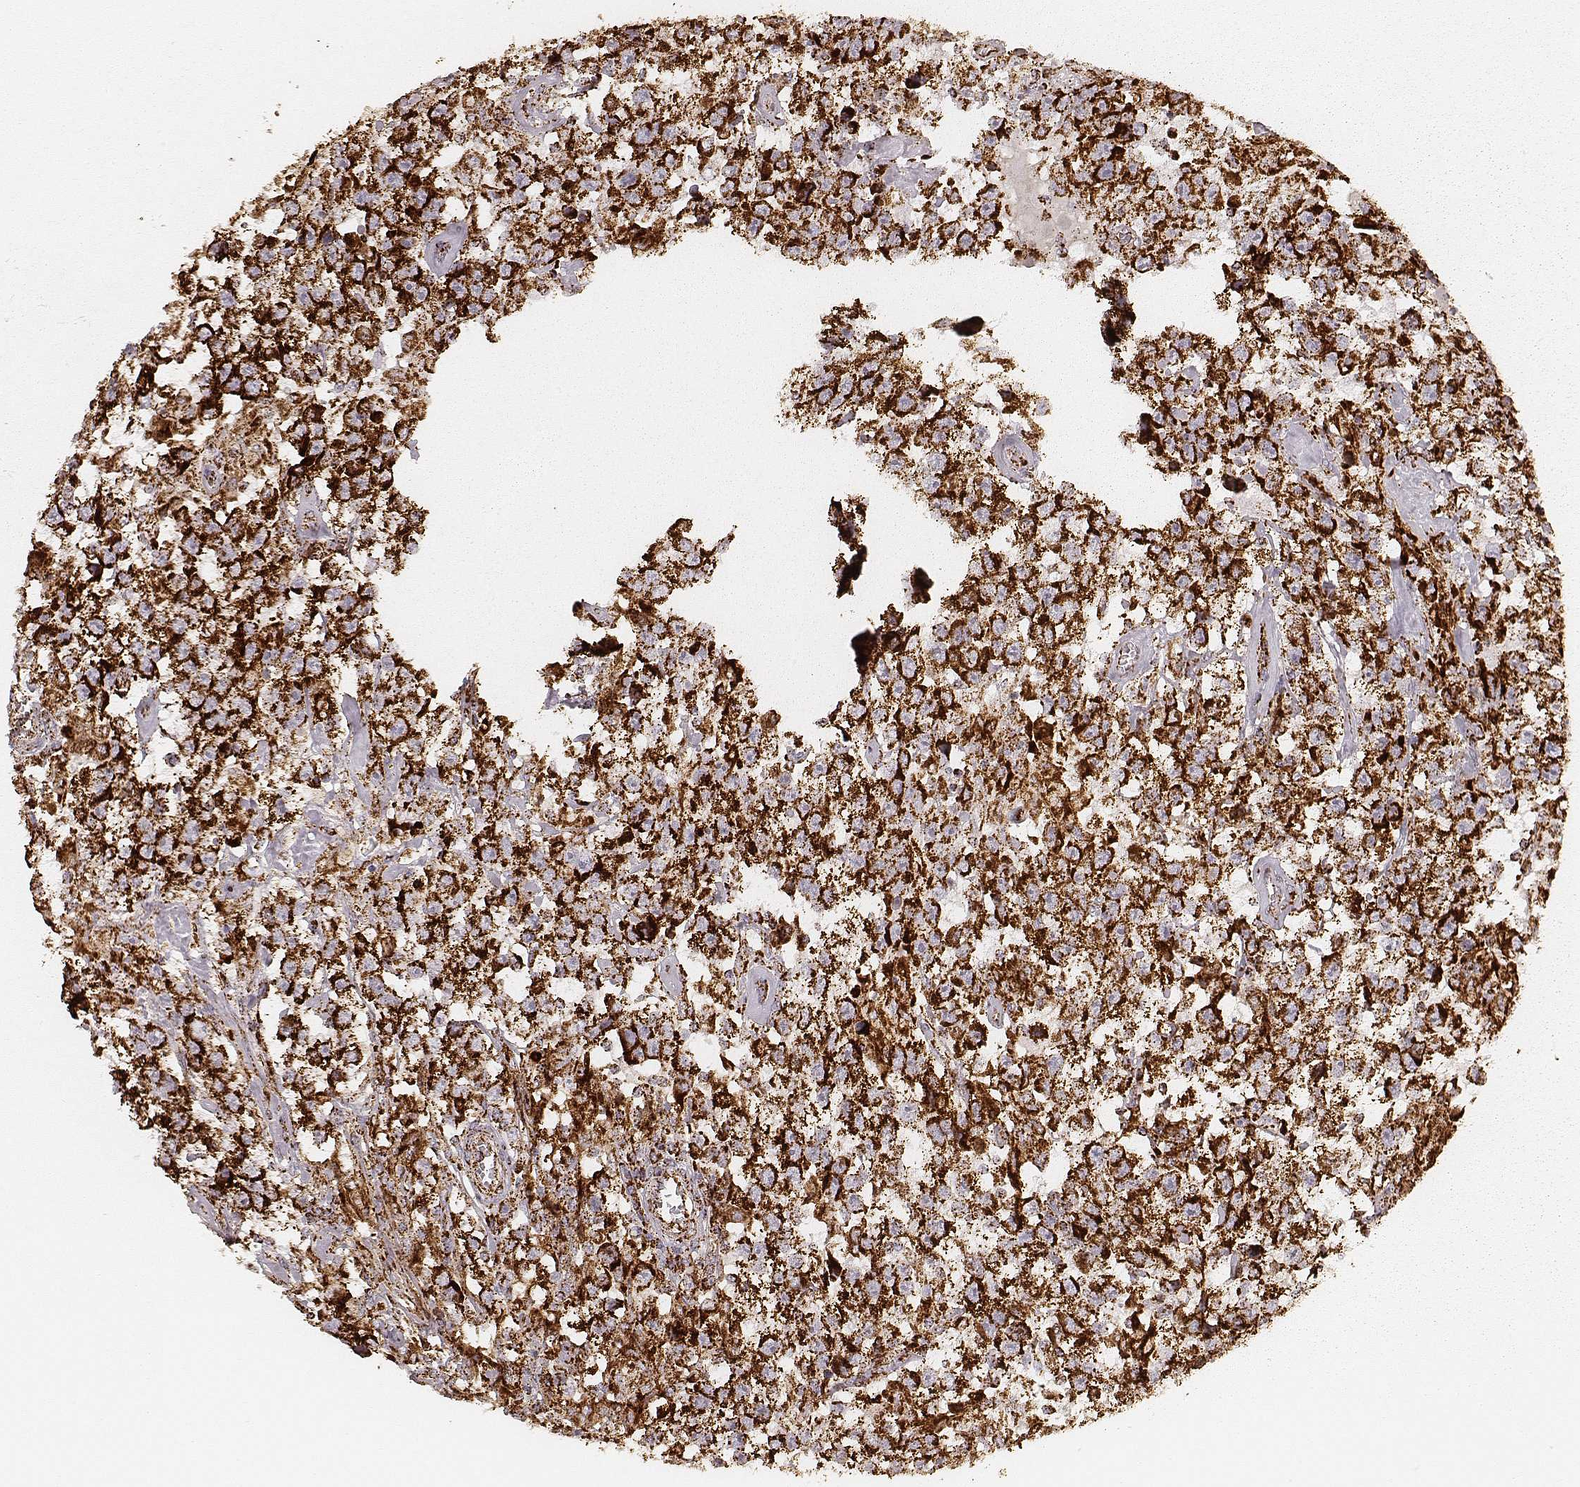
{"staining": {"intensity": "strong", "quantity": ">75%", "location": "cytoplasmic/membranous"}, "tissue": "testis cancer", "cell_type": "Tumor cells", "image_type": "cancer", "snomed": [{"axis": "morphology", "description": "Seminoma, NOS"}, {"axis": "topography", "description": "Testis"}], "caption": "High-magnification brightfield microscopy of testis seminoma stained with DAB (3,3'-diaminobenzidine) (brown) and counterstained with hematoxylin (blue). tumor cells exhibit strong cytoplasmic/membranous staining is appreciated in about>75% of cells.", "gene": "CS", "patient": {"sex": "male", "age": 43}}